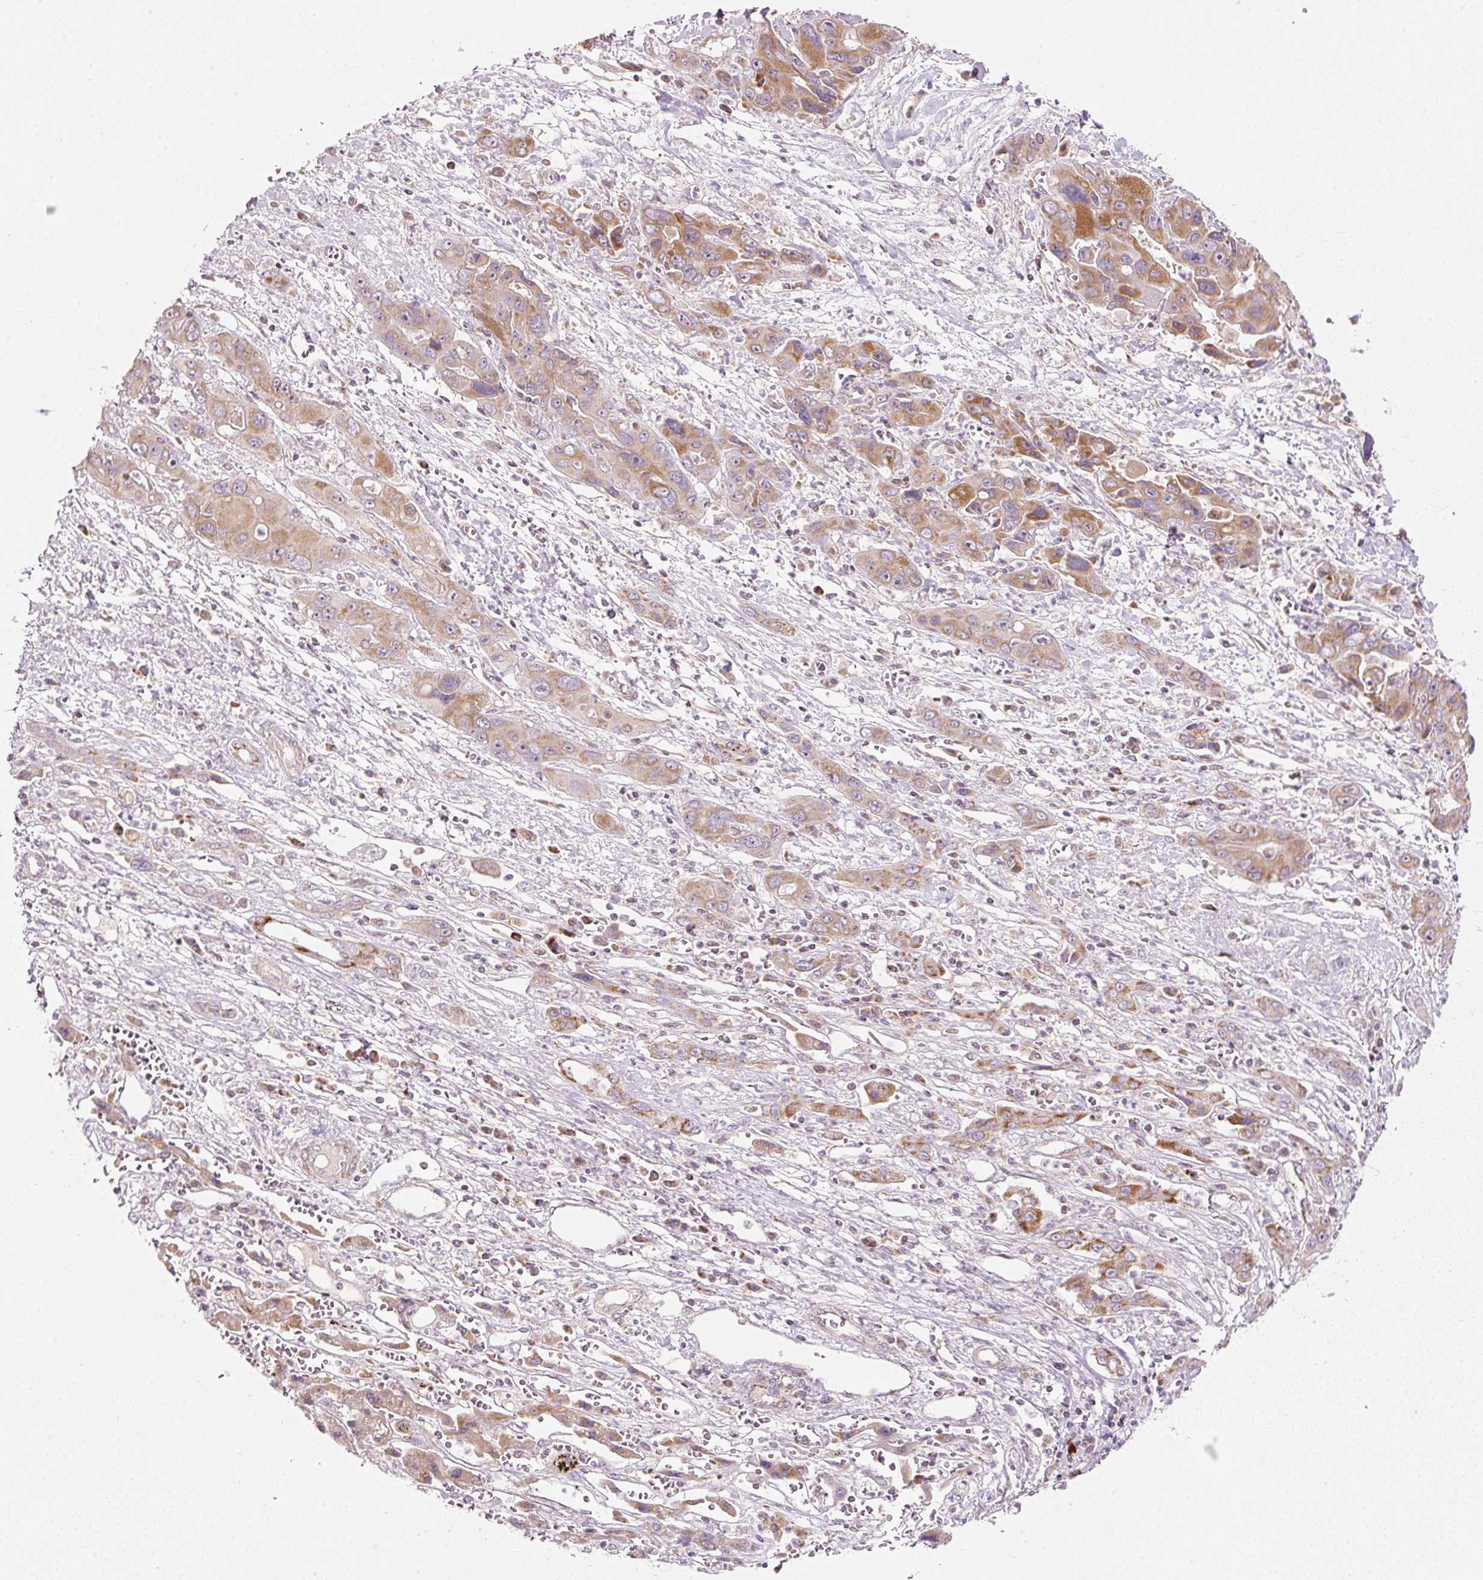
{"staining": {"intensity": "strong", "quantity": "25%-75%", "location": "cytoplasmic/membranous"}, "tissue": "liver cancer", "cell_type": "Tumor cells", "image_type": "cancer", "snomed": [{"axis": "morphology", "description": "Cholangiocarcinoma"}, {"axis": "topography", "description": "Liver"}], "caption": "This is an image of IHC staining of cholangiocarcinoma (liver), which shows strong positivity in the cytoplasmic/membranous of tumor cells.", "gene": "FAM78B", "patient": {"sex": "male", "age": 67}}